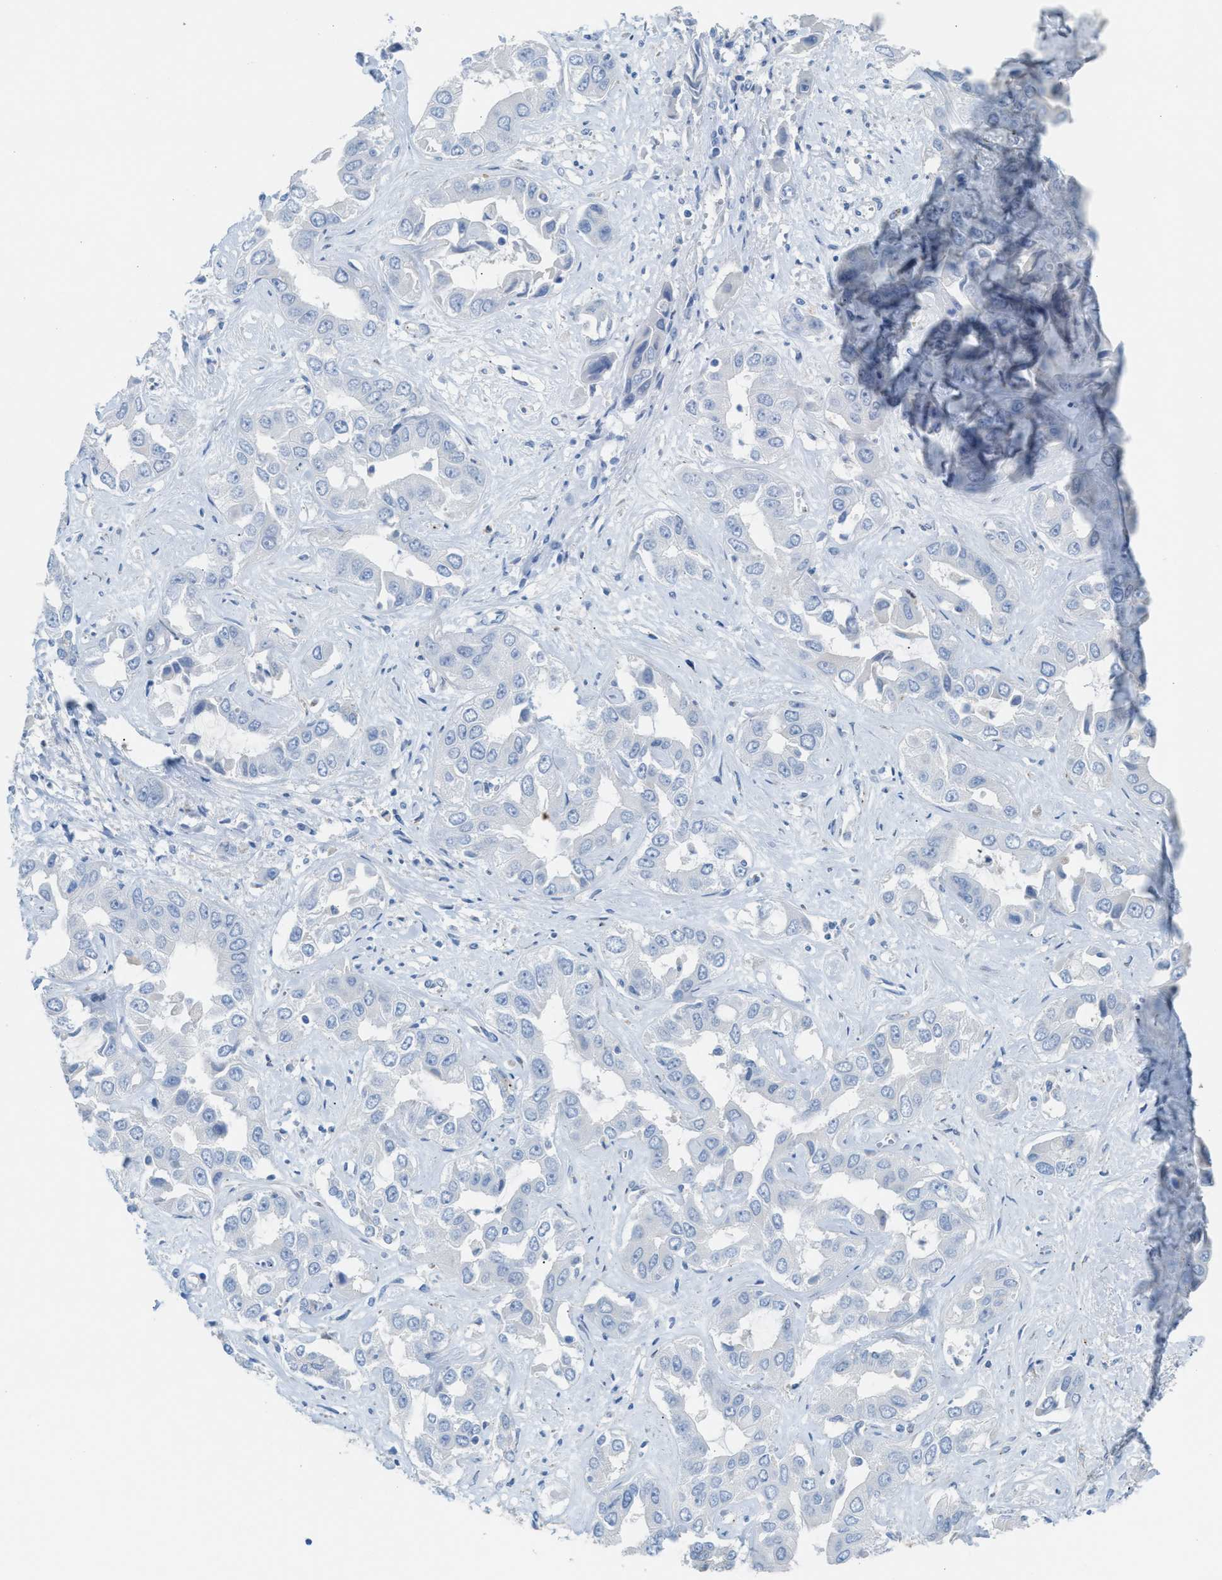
{"staining": {"intensity": "negative", "quantity": "none", "location": "none"}, "tissue": "liver cancer", "cell_type": "Tumor cells", "image_type": "cancer", "snomed": [{"axis": "morphology", "description": "Cholangiocarcinoma"}, {"axis": "topography", "description": "Liver"}], "caption": "Tumor cells show no significant positivity in liver cholangiocarcinoma.", "gene": "ASPA", "patient": {"sex": "female", "age": 52}}